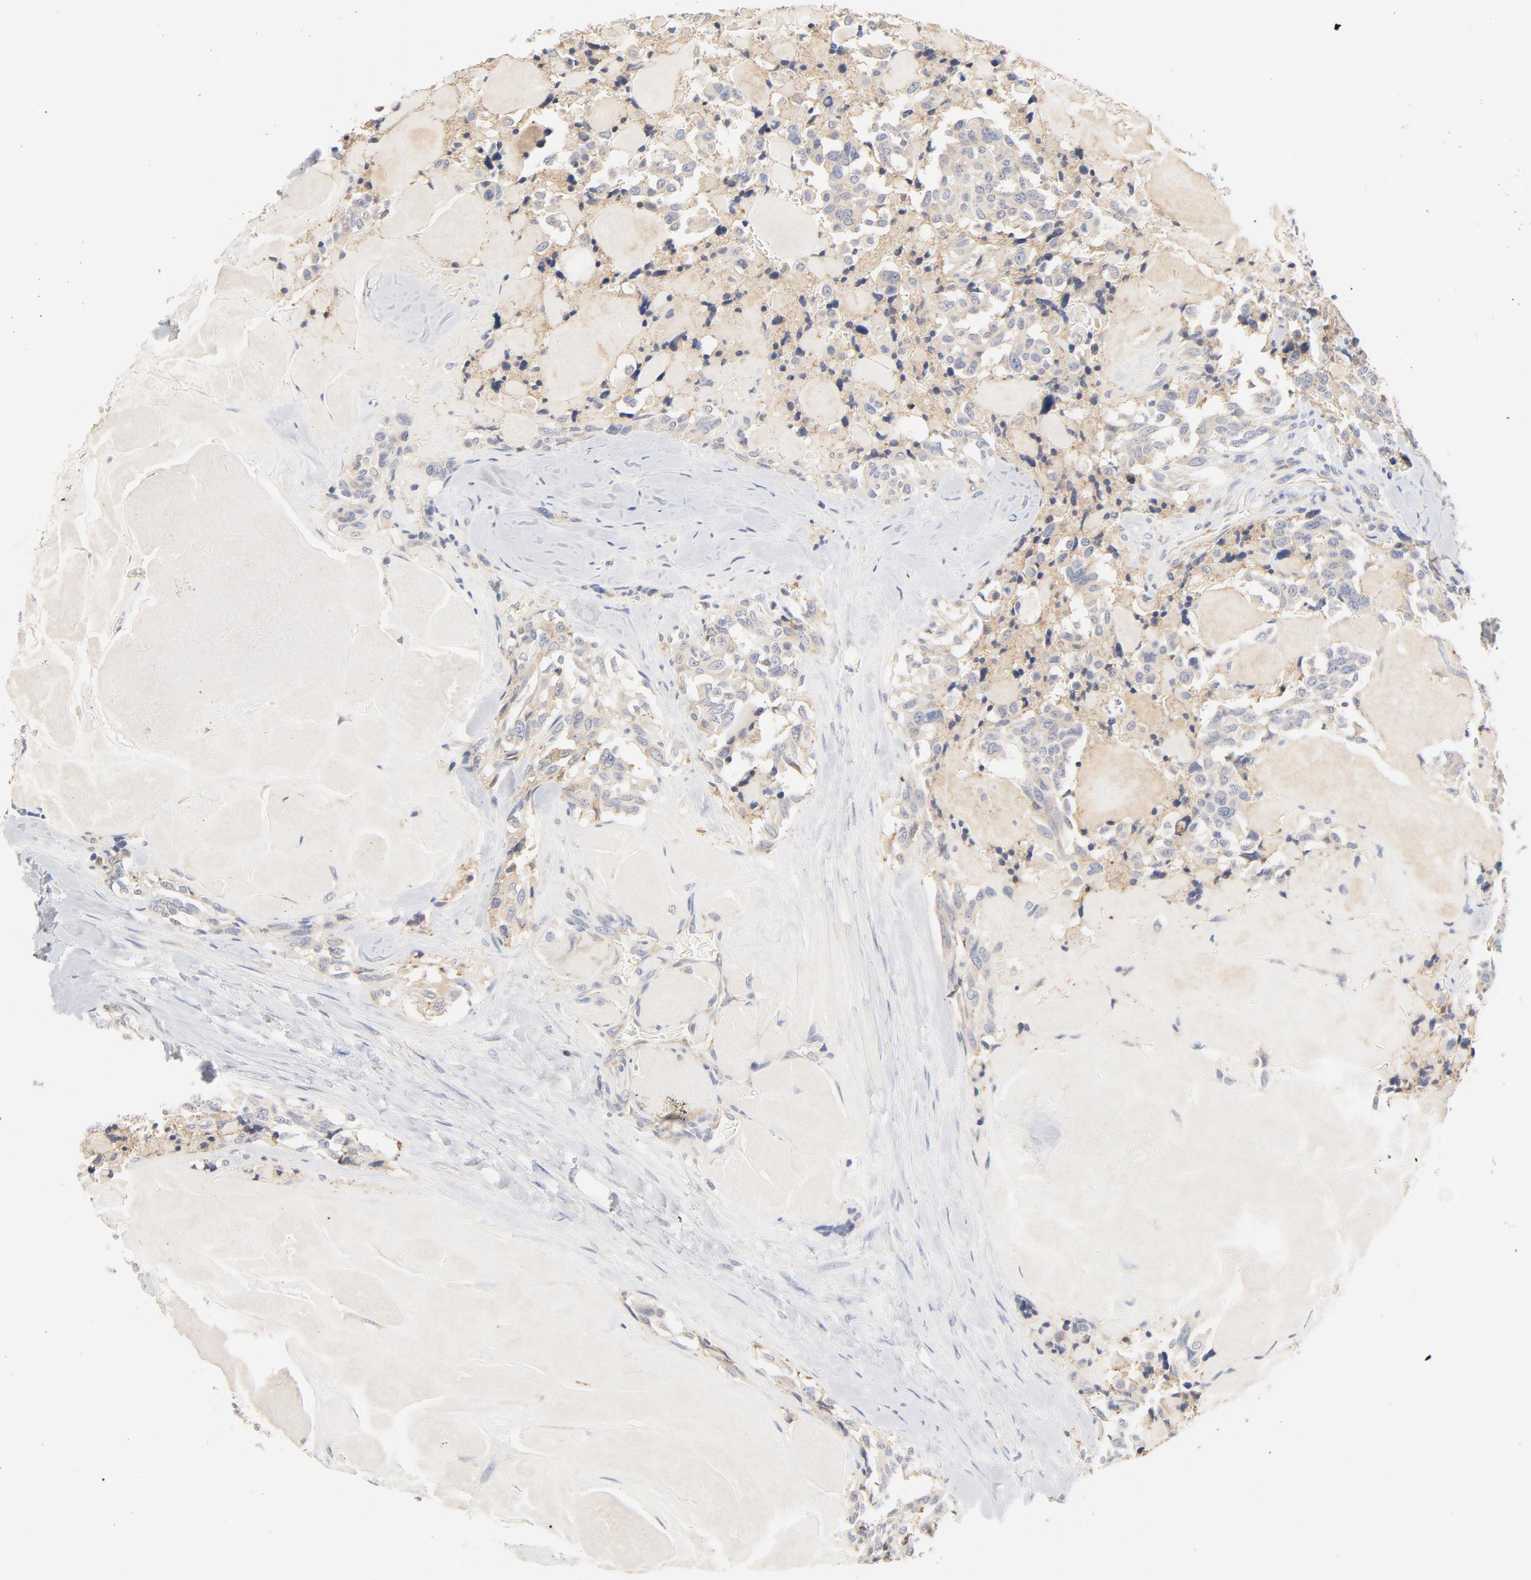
{"staining": {"intensity": "weak", "quantity": ">75%", "location": "cytoplasmic/membranous"}, "tissue": "thyroid cancer", "cell_type": "Tumor cells", "image_type": "cancer", "snomed": [{"axis": "morphology", "description": "Carcinoma, NOS"}, {"axis": "morphology", "description": "Carcinoid, malignant, NOS"}, {"axis": "topography", "description": "Thyroid gland"}], "caption": "The micrograph shows immunohistochemical staining of carcinoid (malignant) (thyroid). There is weak cytoplasmic/membranous expression is appreciated in approximately >75% of tumor cells.", "gene": "TLR4", "patient": {"sex": "male", "age": 33}}